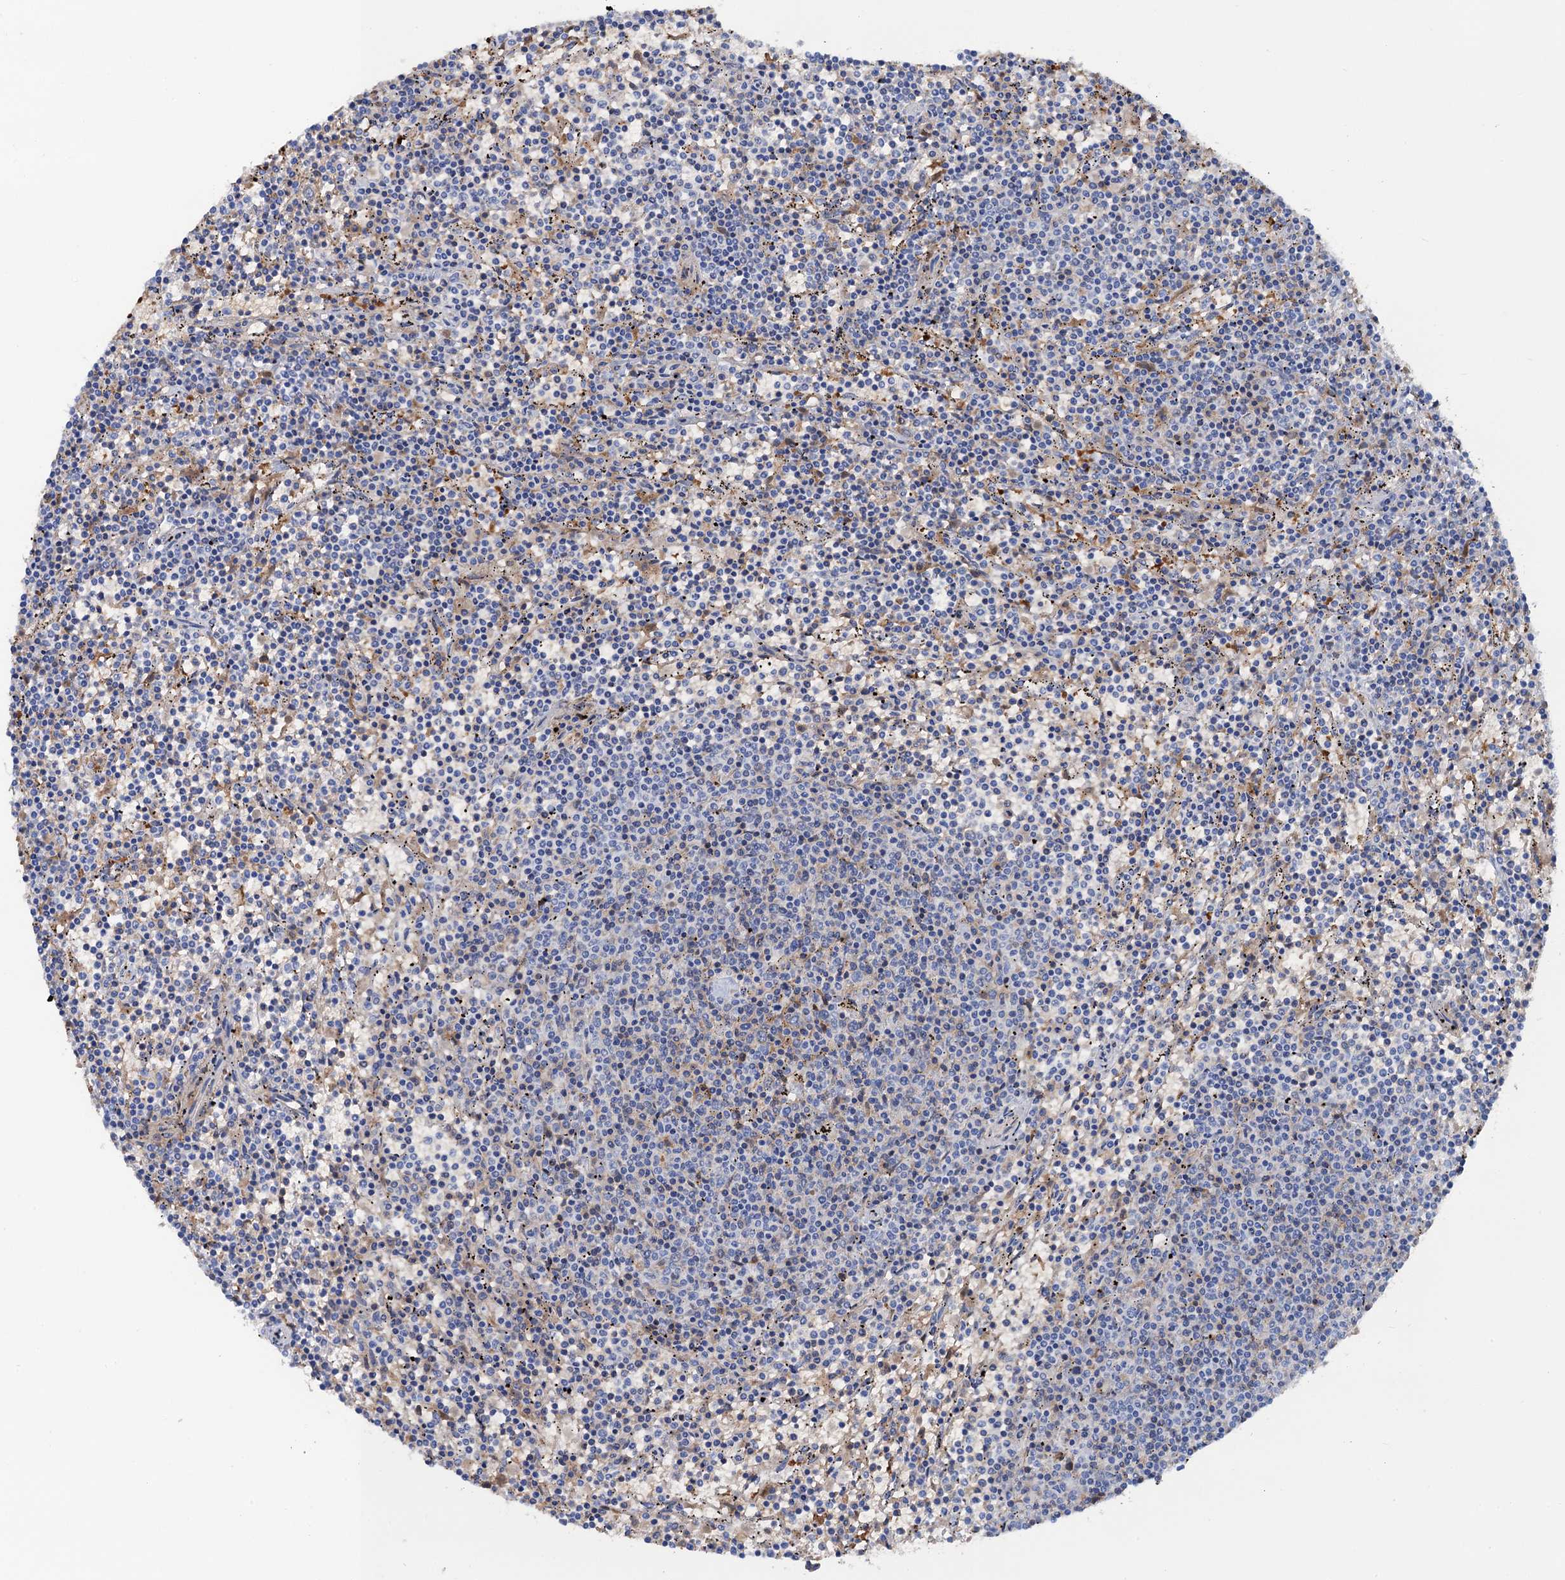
{"staining": {"intensity": "negative", "quantity": "none", "location": "none"}, "tissue": "lymphoma", "cell_type": "Tumor cells", "image_type": "cancer", "snomed": [{"axis": "morphology", "description": "Malignant lymphoma, non-Hodgkin's type, Low grade"}, {"axis": "topography", "description": "Spleen"}], "caption": "This is an IHC micrograph of malignant lymphoma, non-Hodgkin's type (low-grade). There is no staining in tumor cells.", "gene": "FAH", "patient": {"sex": "female", "age": 50}}